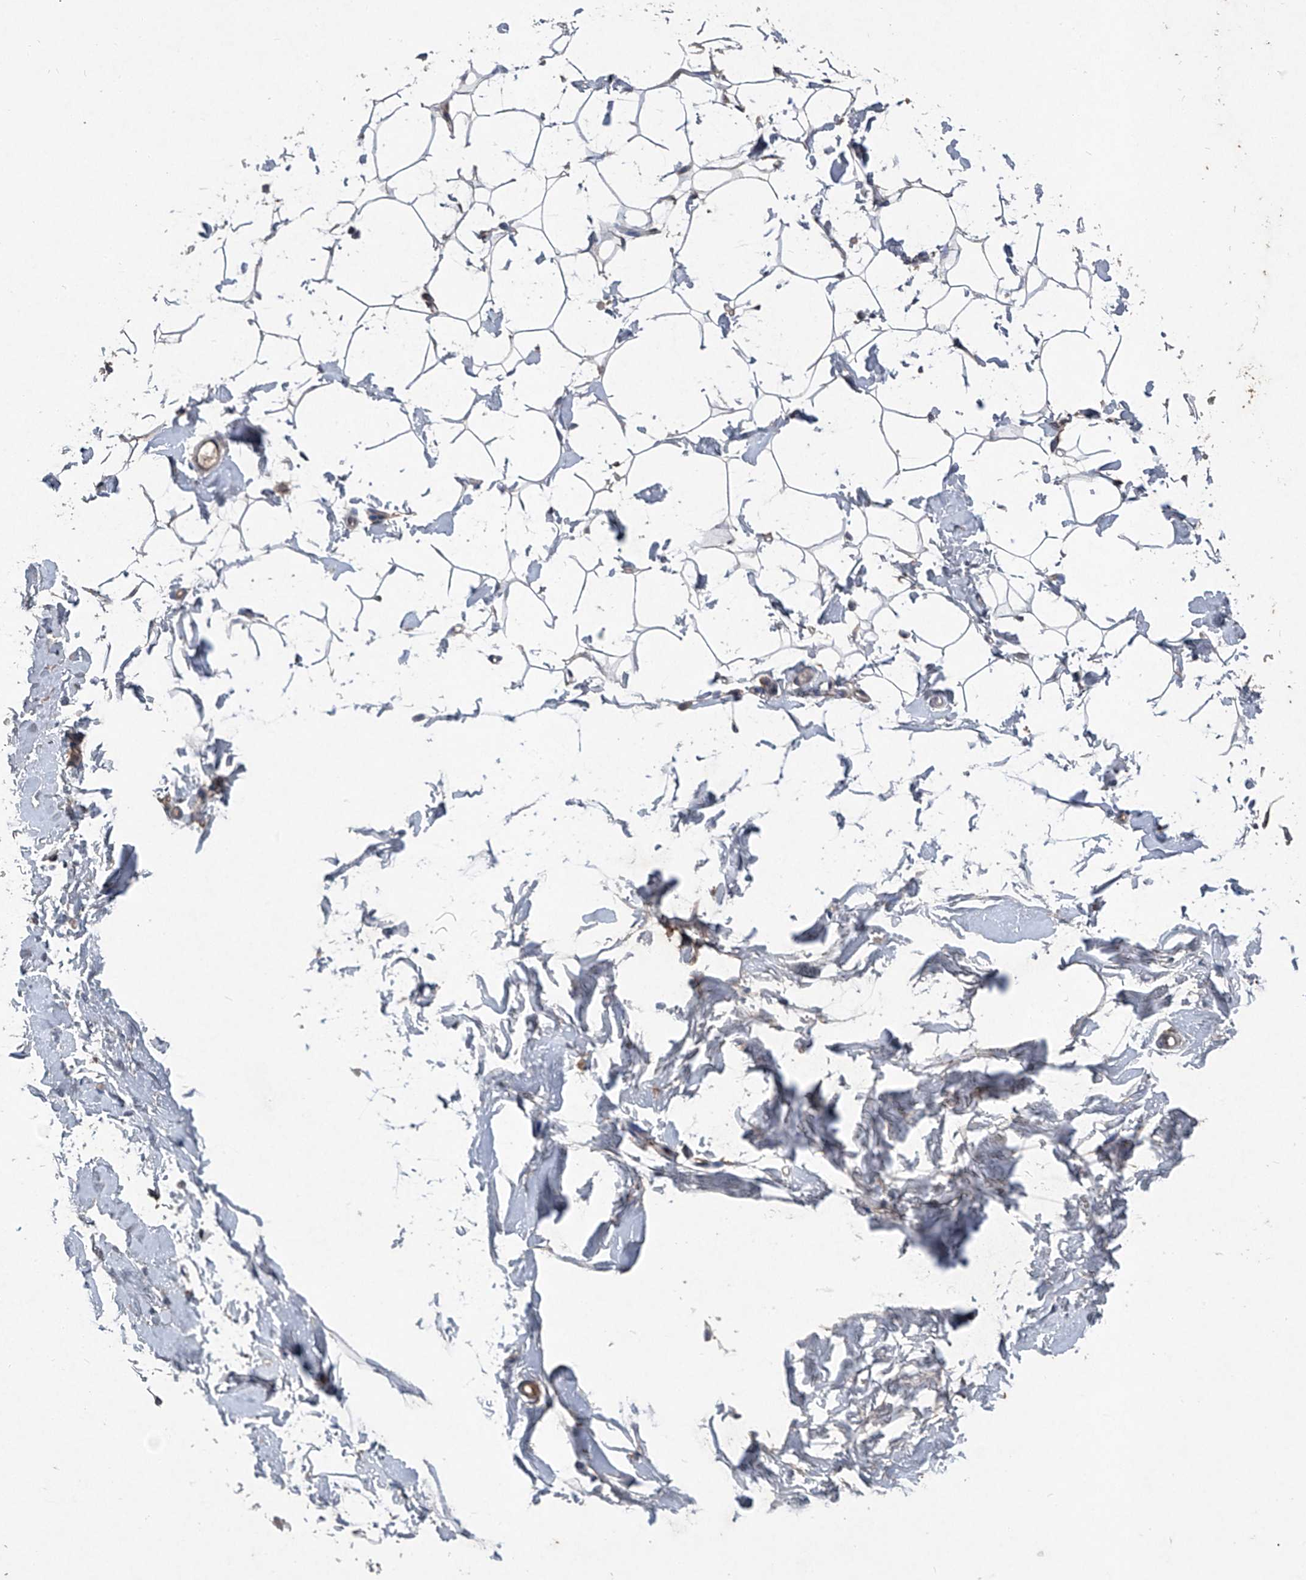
{"staining": {"intensity": "negative", "quantity": "none", "location": "none"}, "tissue": "adipose tissue", "cell_type": "Adipocytes", "image_type": "normal", "snomed": [{"axis": "morphology", "description": "Normal tissue, NOS"}, {"axis": "topography", "description": "Breast"}], "caption": "Adipose tissue was stained to show a protein in brown. There is no significant positivity in adipocytes.", "gene": "SUMF2", "patient": {"sex": "female", "age": 23}}